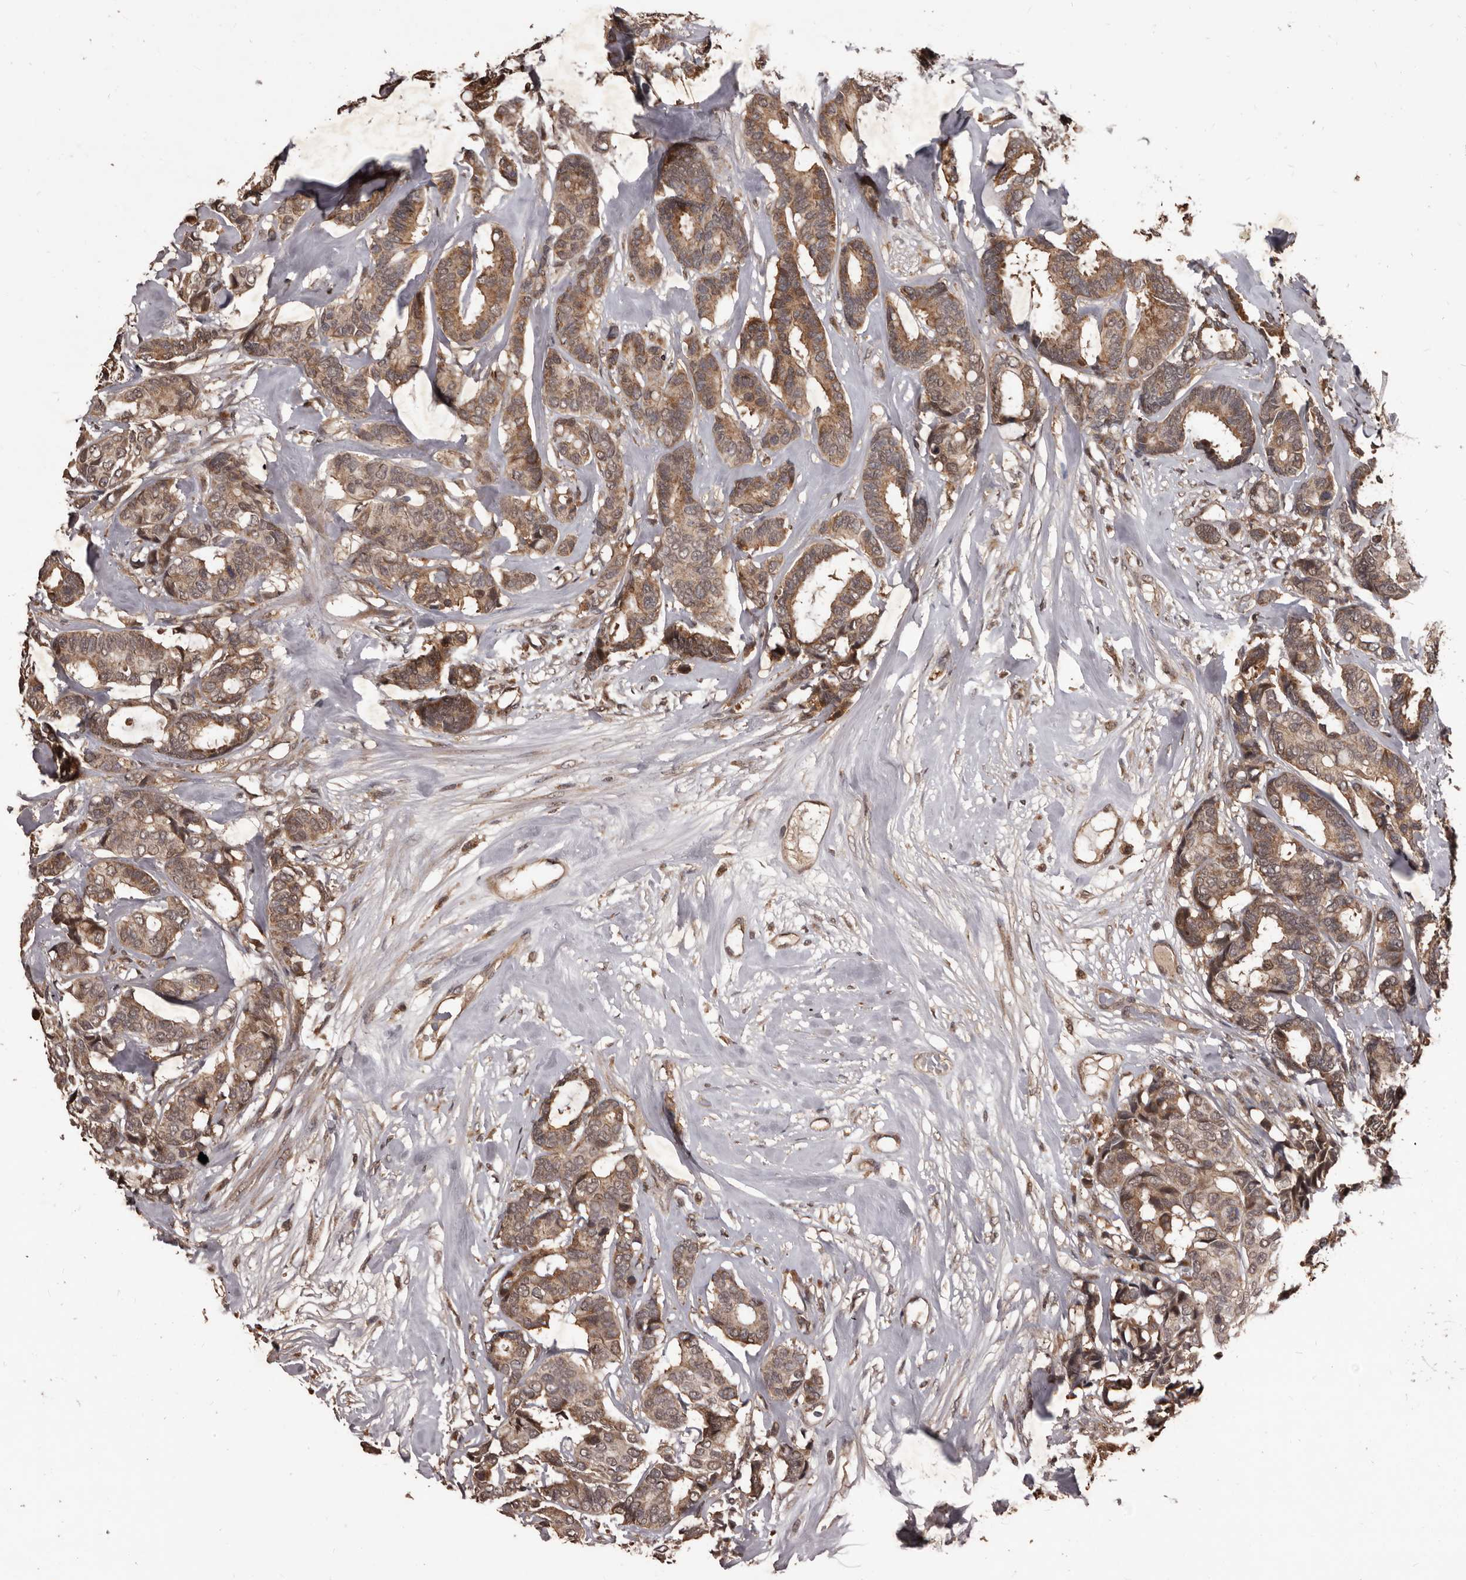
{"staining": {"intensity": "moderate", "quantity": ">75%", "location": "cytoplasmic/membranous"}, "tissue": "breast cancer", "cell_type": "Tumor cells", "image_type": "cancer", "snomed": [{"axis": "morphology", "description": "Duct carcinoma"}, {"axis": "topography", "description": "Breast"}], "caption": "Immunohistochemistry (IHC) photomicrograph of human breast infiltrating ductal carcinoma stained for a protein (brown), which reveals medium levels of moderate cytoplasmic/membranous staining in about >75% of tumor cells.", "gene": "AHR", "patient": {"sex": "female", "age": 87}}